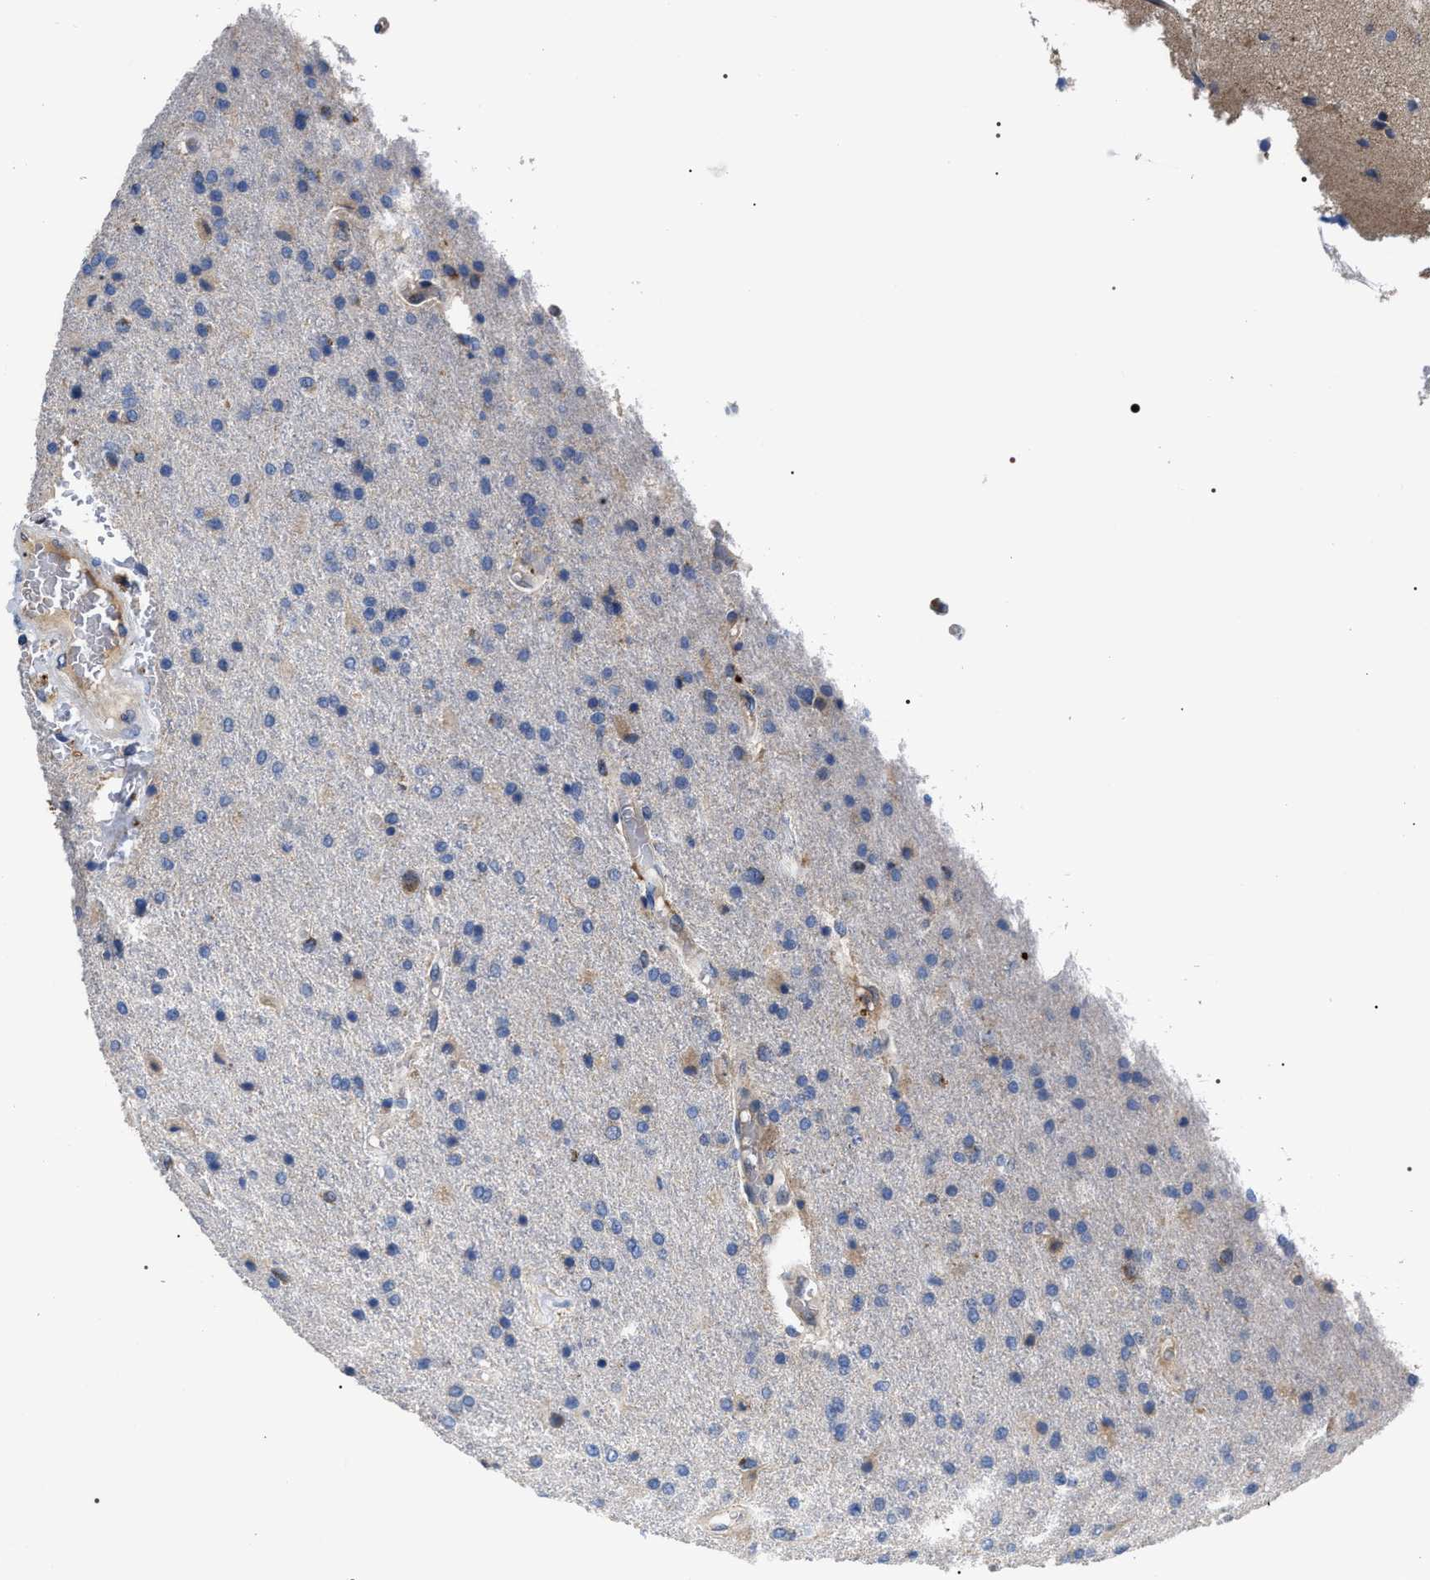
{"staining": {"intensity": "weak", "quantity": "<25%", "location": "cytoplasmic/membranous"}, "tissue": "glioma", "cell_type": "Tumor cells", "image_type": "cancer", "snomed": [{"axis": "morphology", "description": "Glioma, malignant, High grade"}, {"axis": "topography", "description": "Brain"}], "caption": "DAB (3,3'-diaminobenzidine) immunohistochemical staining of human high-grade glioma (malignant) shows no significant expression in tumor cells.", "gene": "MACC1", "patient": {"sex": "male", "age": 72}}